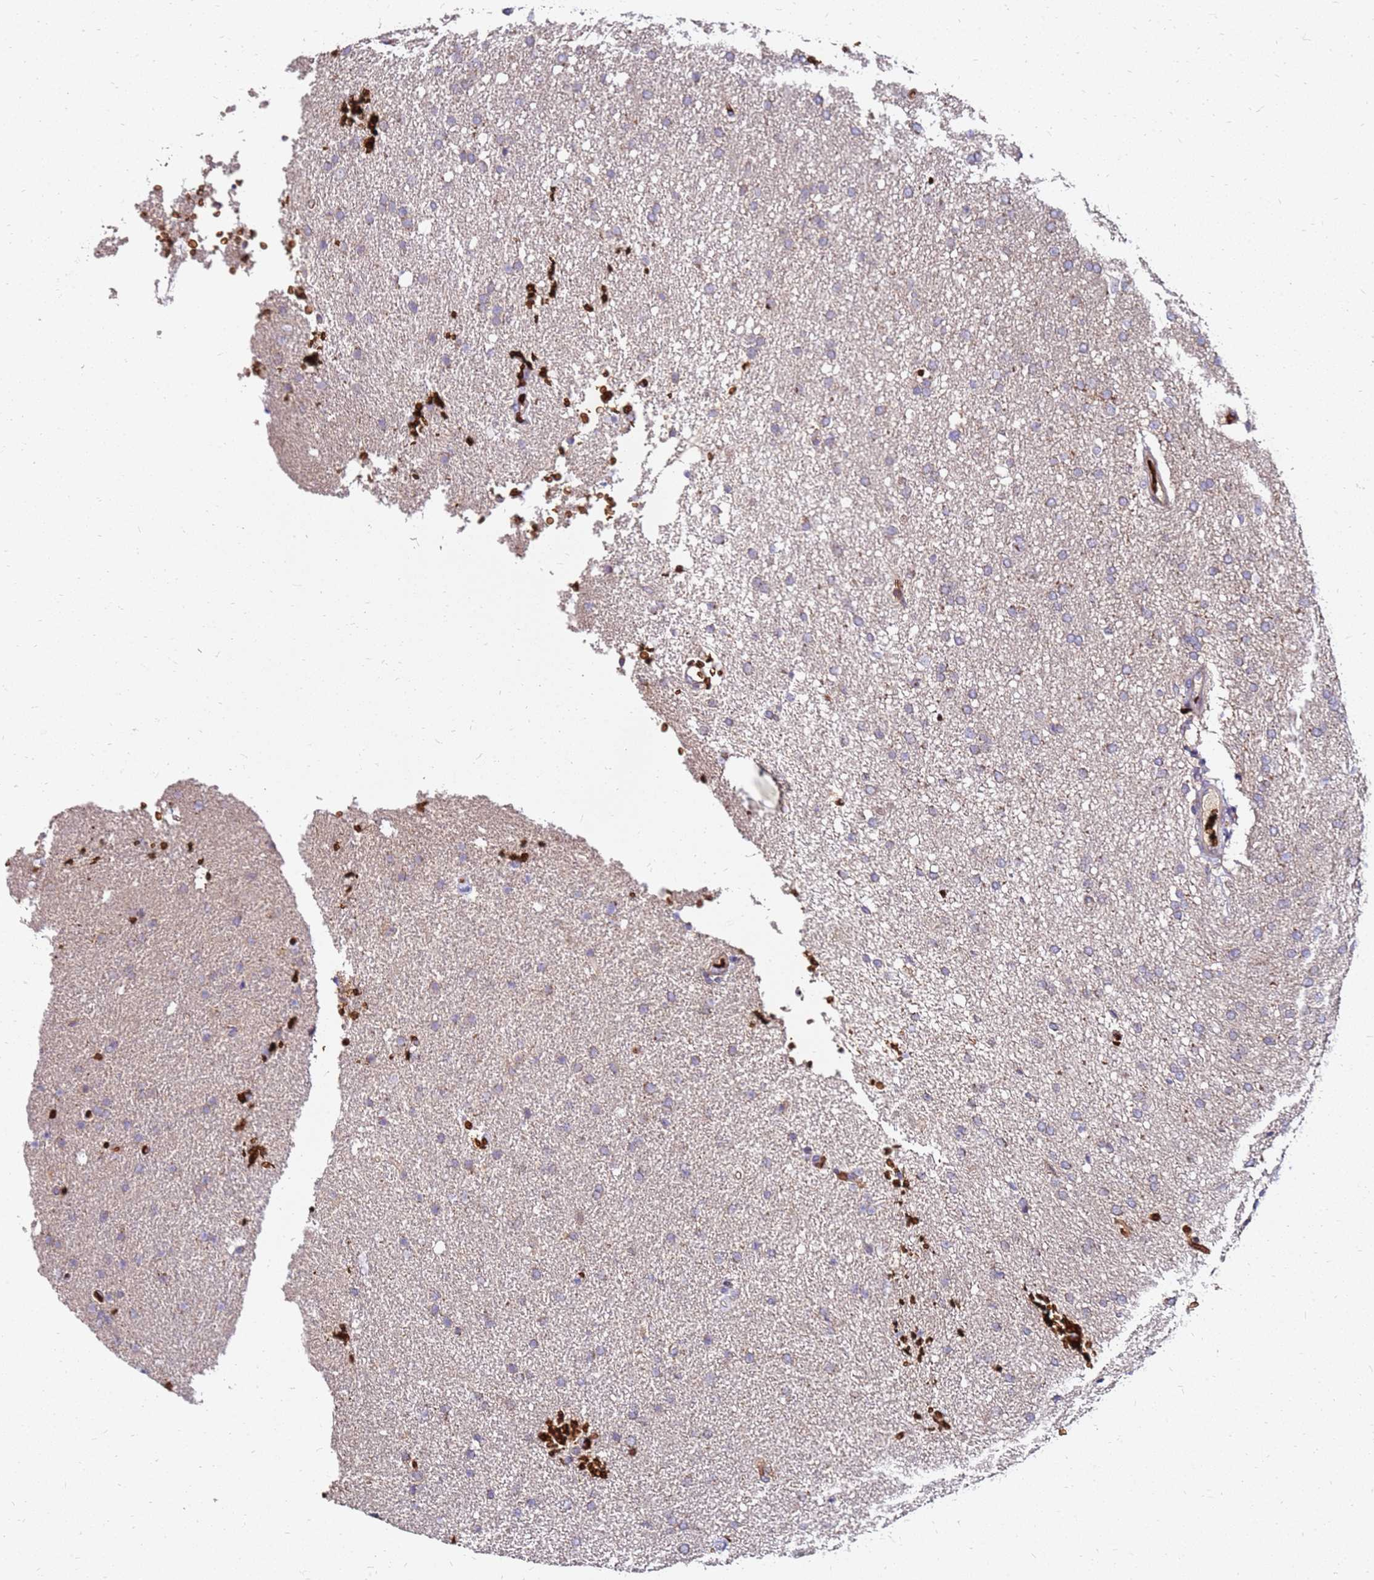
{"staining": {"intensity": "negative", "quantity": "none", "location": "none"}, "tissue": "glioma", "cell_type": "Tumor cells", "image_type": "cancer", "snomed": [{"axis": "morphology", "description": "Glioma, malignant, High grade"}, {"axis": "topography", "description": "Brain"}], "caption": "This is a photomicrograph of immunohistochemistry staining of malignant glioma (high-grade), which shows no positivity in tumor cells. The staining was performed using DAB to visualize the protein expression in brown, while the nuclei were stained in blue with hematoxylin (Magnification: 20x).", "gene": "RNF11", "patient": {"sex": "male", "age": 72}}